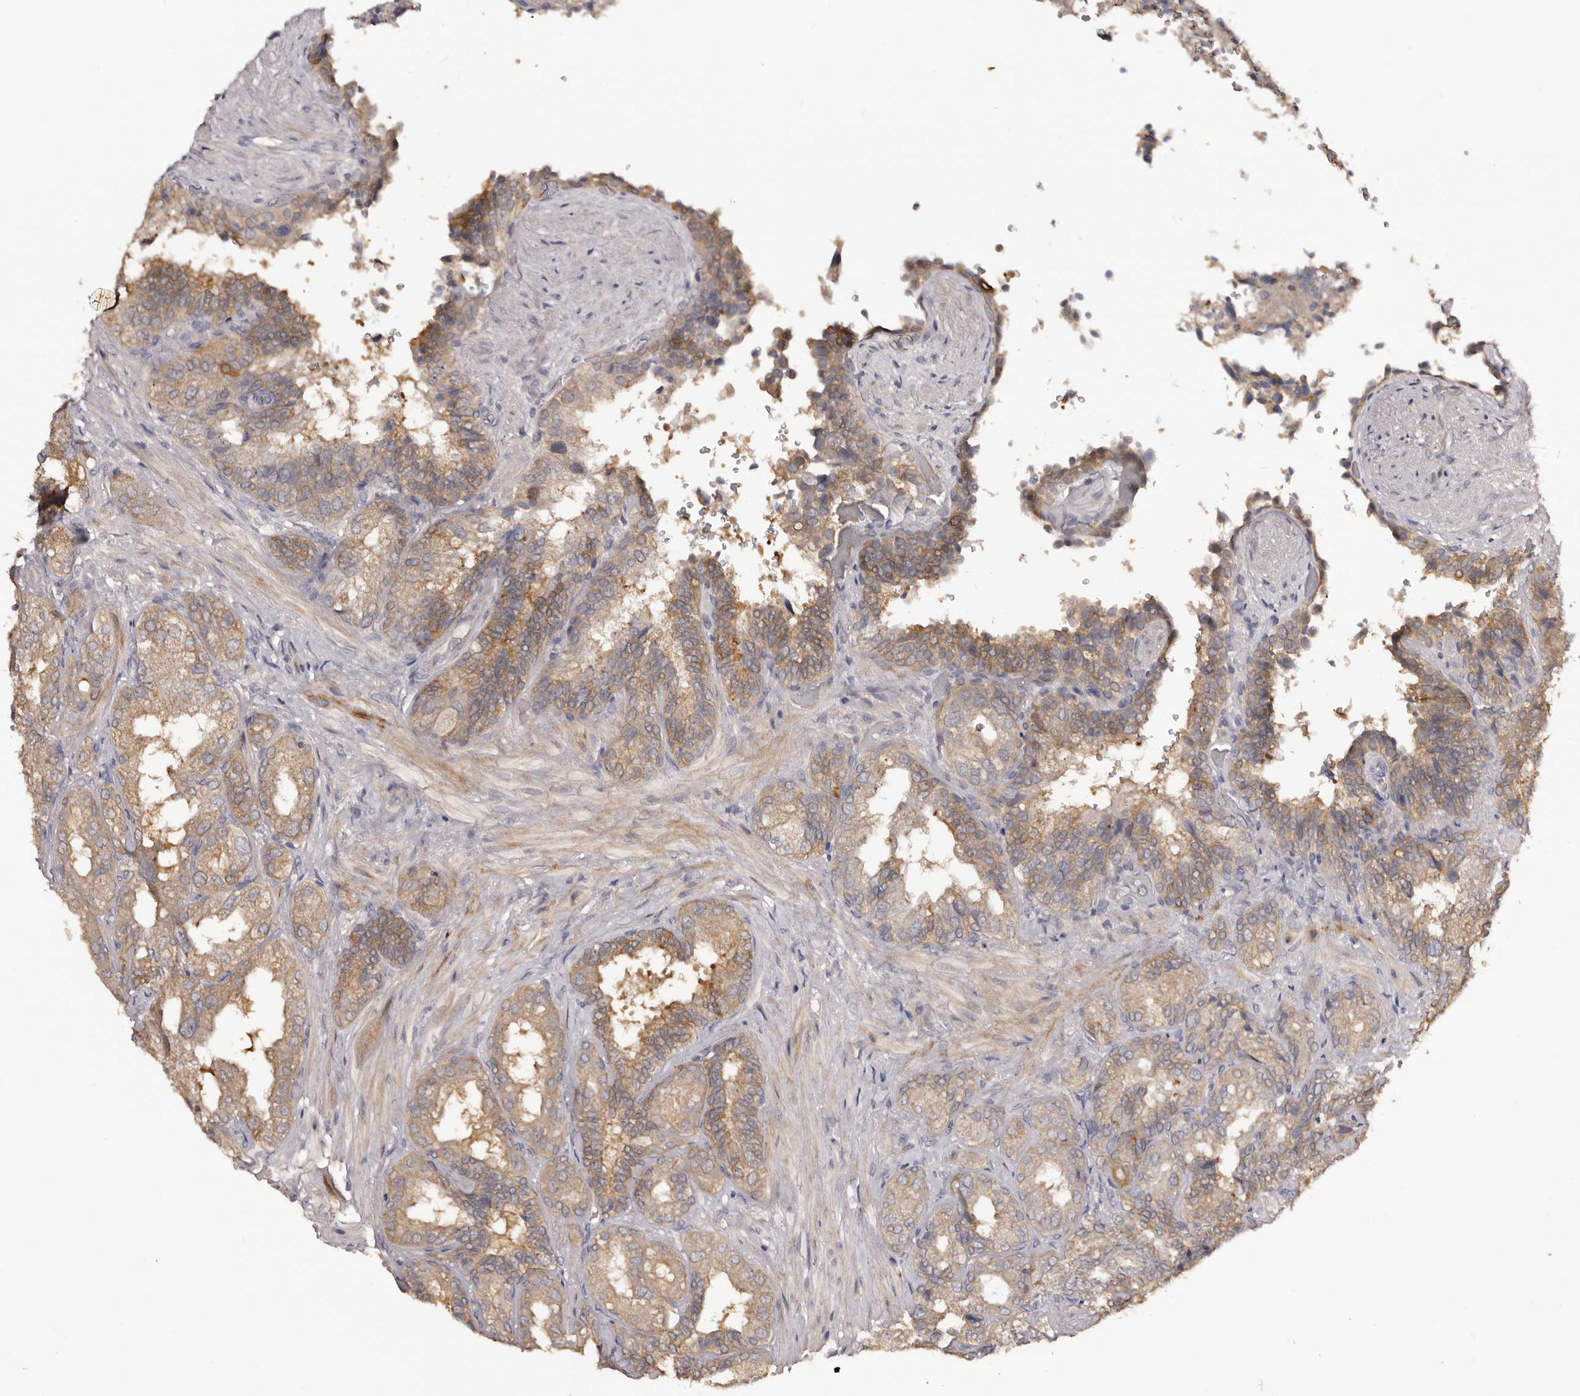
{"staining": {"intensity": "moderate", "quantity": ">75%", "location": "cytoplasmic/membranous"}, "tissue": "seminal vesicle", "cell_type": "Glandular cells", "image_type": "normal", "snomed": [{"axis": "morphology", "description": "Normal tissue, NOS"}, {"axis": "topography", "description": "Seminal veicle"}, {"axis": "topography", "description": "Peripheral nerve tissue"}], "caption": "Immunohistochemical staining of normal human seminal vesicle shows moderate cytoplasmic/membranous protein expression in approximately >75% of glandular cells. The staining is performed using DAB brown chromogen to label protein expression. The nuclei are counter-stained blue using hematoxylin.", "gene": "KCNJ8", "patient": {"sex": "male", "age": 63}}